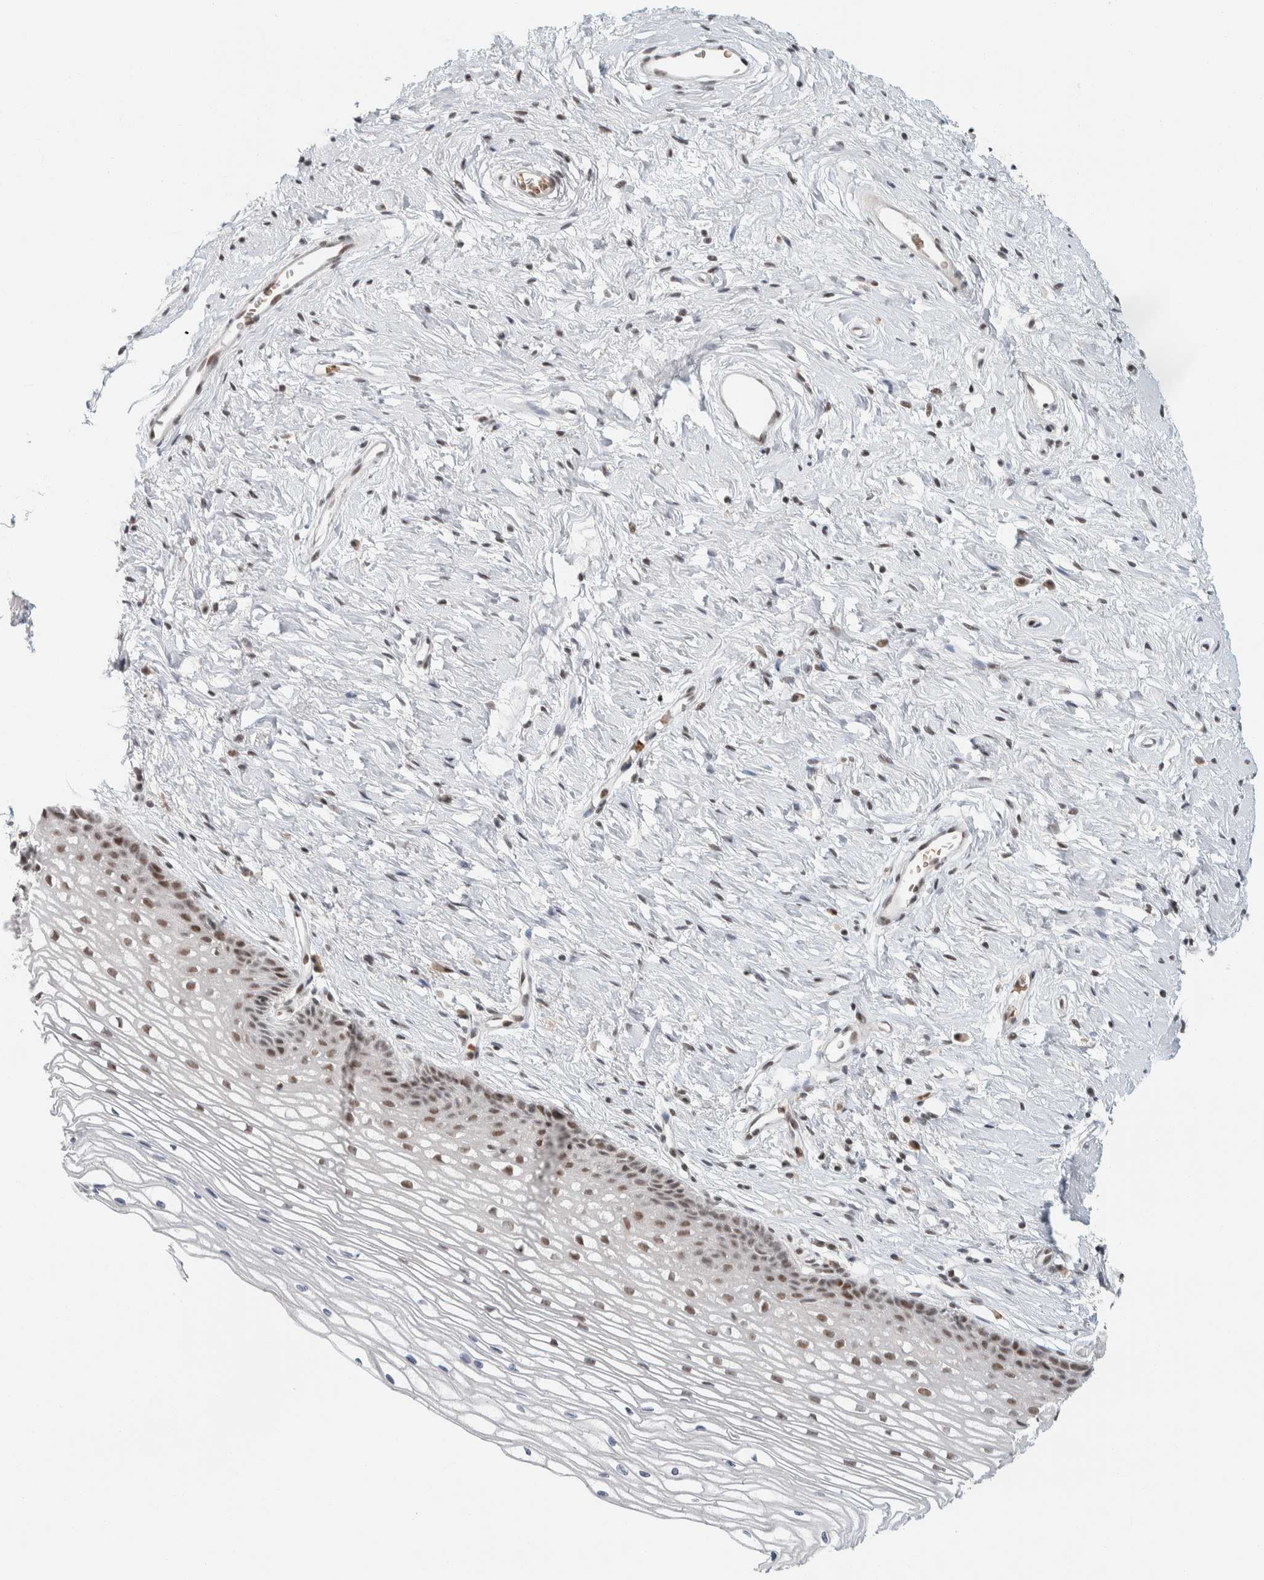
{"staining": {"intensity": "moderate", "quantity": "<25%", "location": "nuclear"}, "tissue": "cervix", "cell_type": "Glandular cells", "image_type": "normal", "snomed": [{"axis": "morphology", "description": "Normal tissue, NOS"}, {"axis": "topography", "description": "Cervix"}], "caption": "The image reveals a brown stain indicating the presence of a protein in the nuclear of glandular cells in cervix.", "gene": "ZBTB2", "patient": {"sex": "female", "age": 77}}